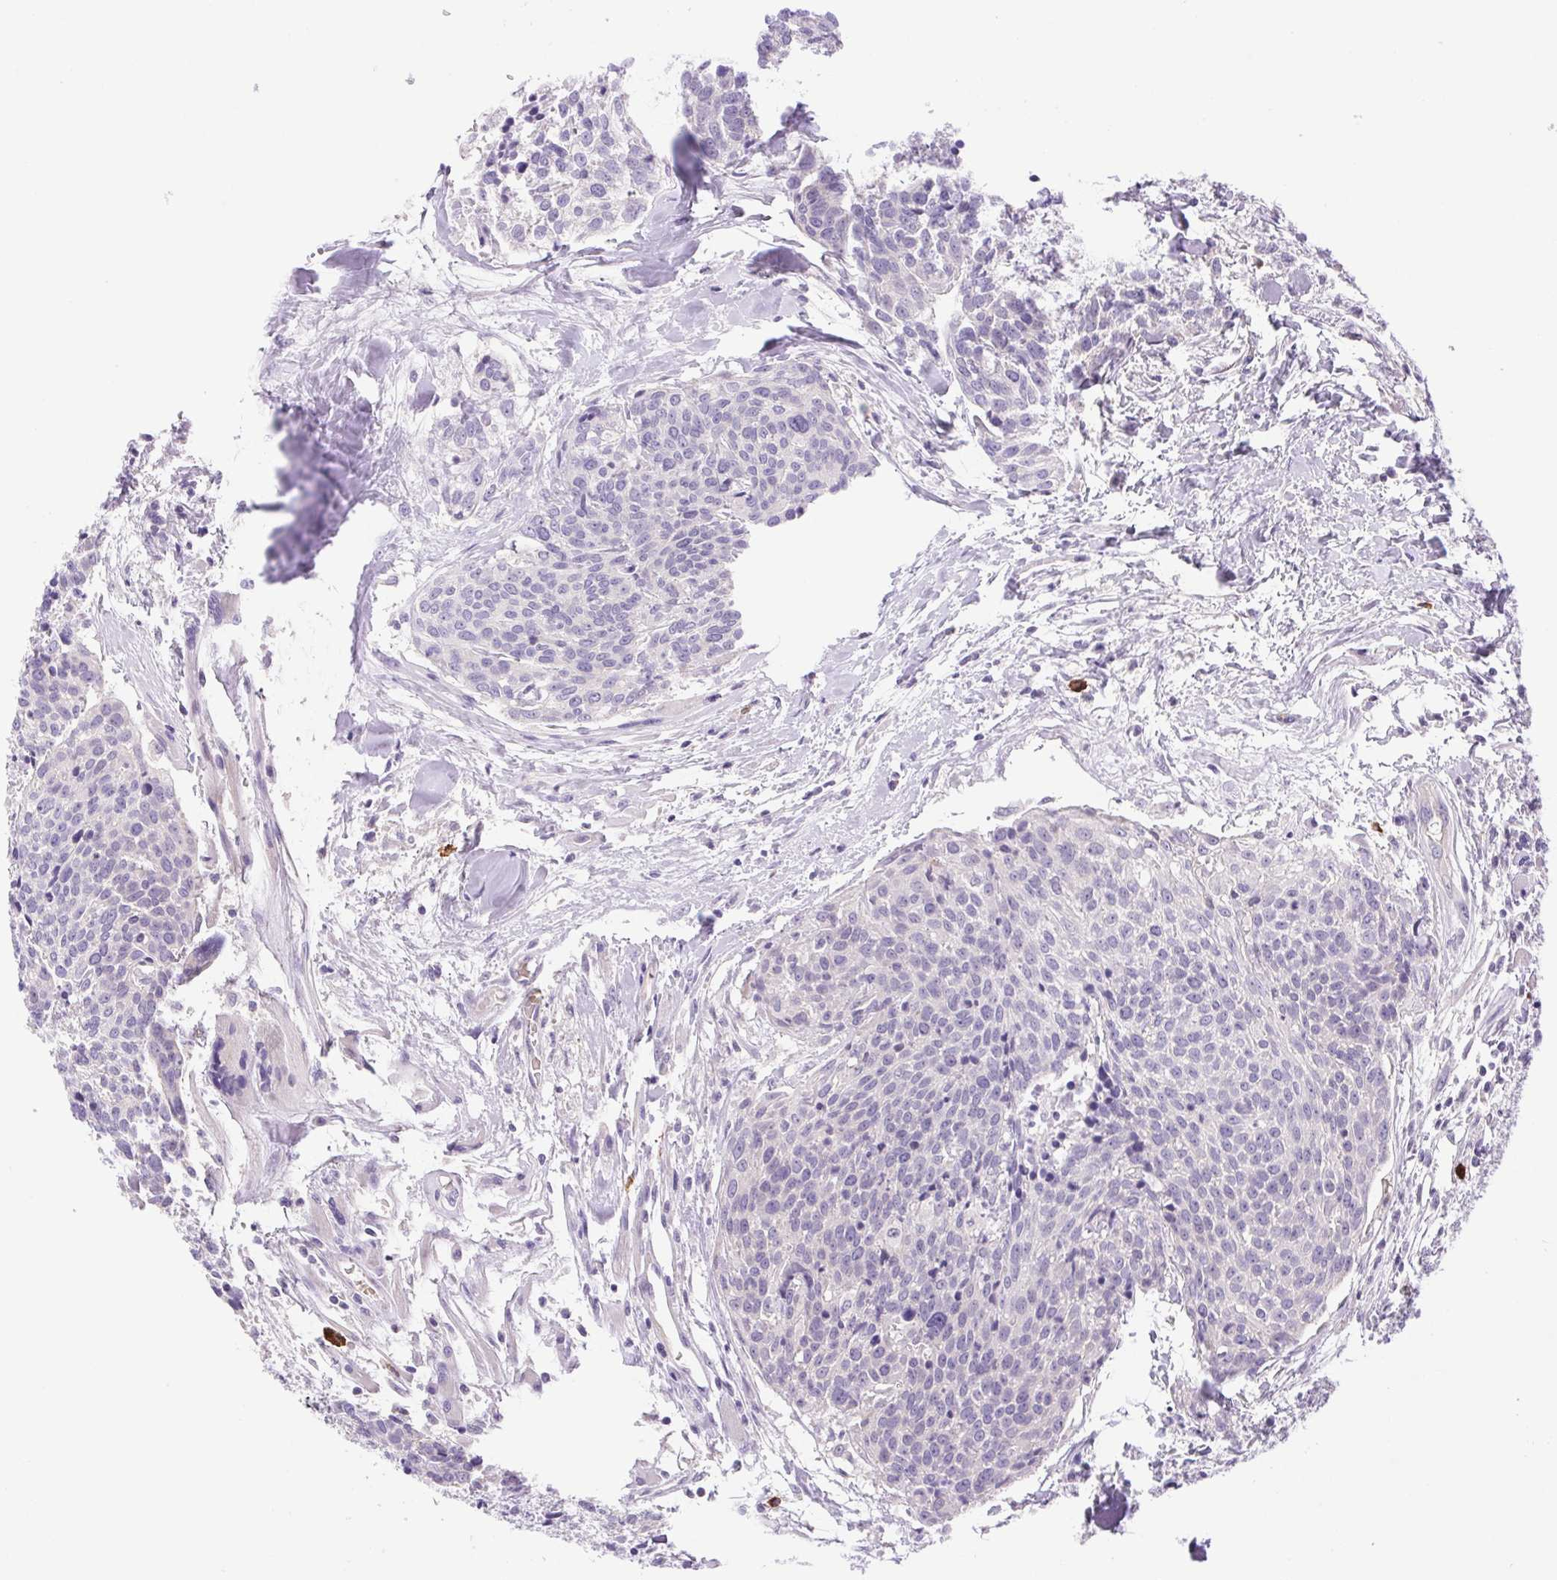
{"staining": {"intensity": "negative", "quantity": "none", "location": "none"}, "tissue": "head and neck cancer", "cell_type": "Tumor cells", "image_type": "cancer", "snomed": [{"axis": "morphology", "description": "Squamous cell carcinoma, NOS"}, {"axis": "topography", "description": "Oral tissue"}, {"axis": "topography", "description": "Head-Neck"}], "caption": "Head and neck cancer (squamous cell carcinoma) was stained to show a protein in brown. There is no significant positivity in tumor cells.", "gene": "FAM177B", "patient": {"sex": "male", "age": 64}}